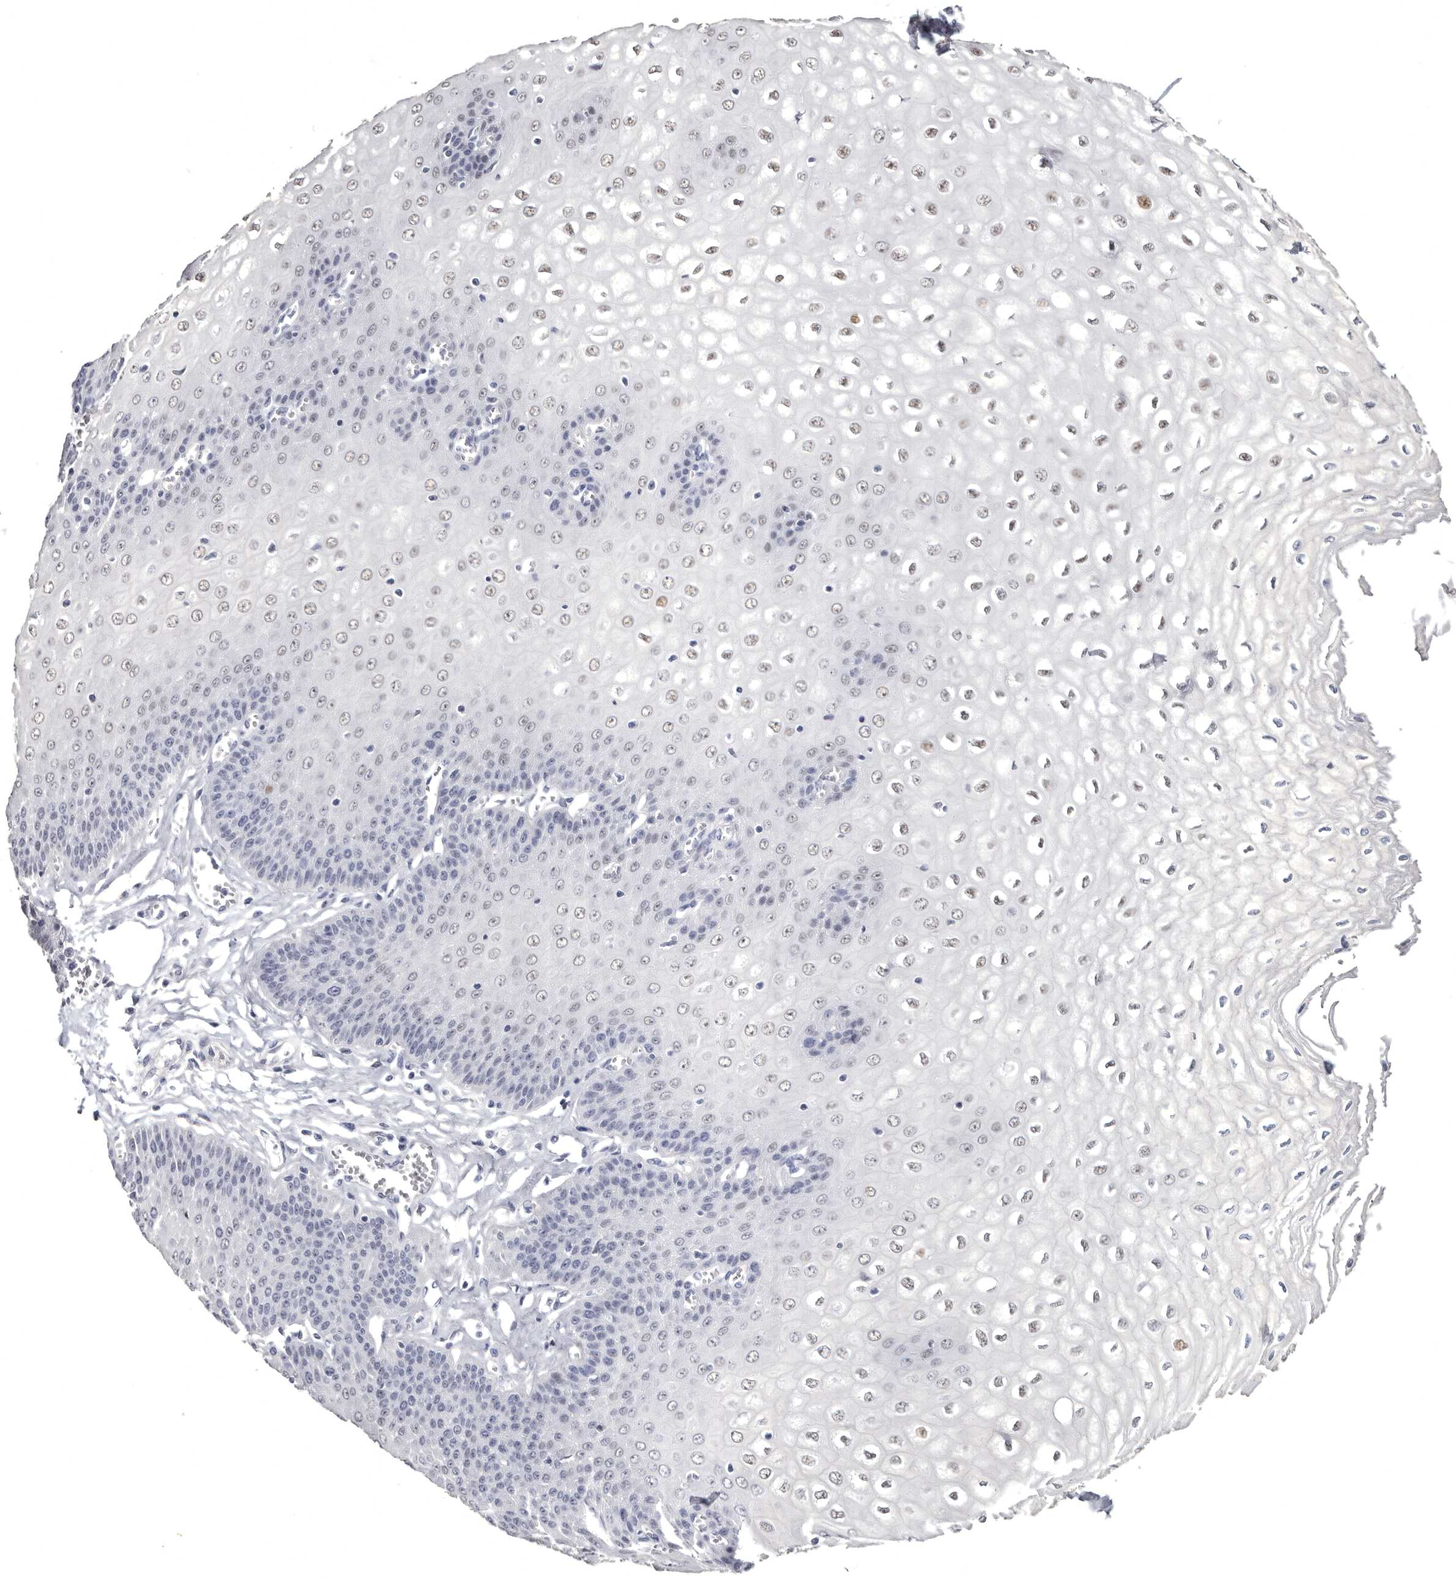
{"staining": {"intensity": "strong", "quantity": "25%-75%", "location": "nuclear"}, "tissue": "esophagus", "cell_type": "Squamous epithelial cells", "image_type": "normal", "snomed": [{"axis": "morphology", "description": "Normal tissue, NOS"}, {"axis": "topography", "description": "Esophagus"}], "caption": "Esophagus stained with DAB (3,3'-diaminobenzidine) immunohistochemistry (IHC) reveals high levels of strong nuclear expression in approximately 25%-75% of squamous epithelial cells.", "gene": "WRAP73", "patient": {"sex": "male", "age": 60}}